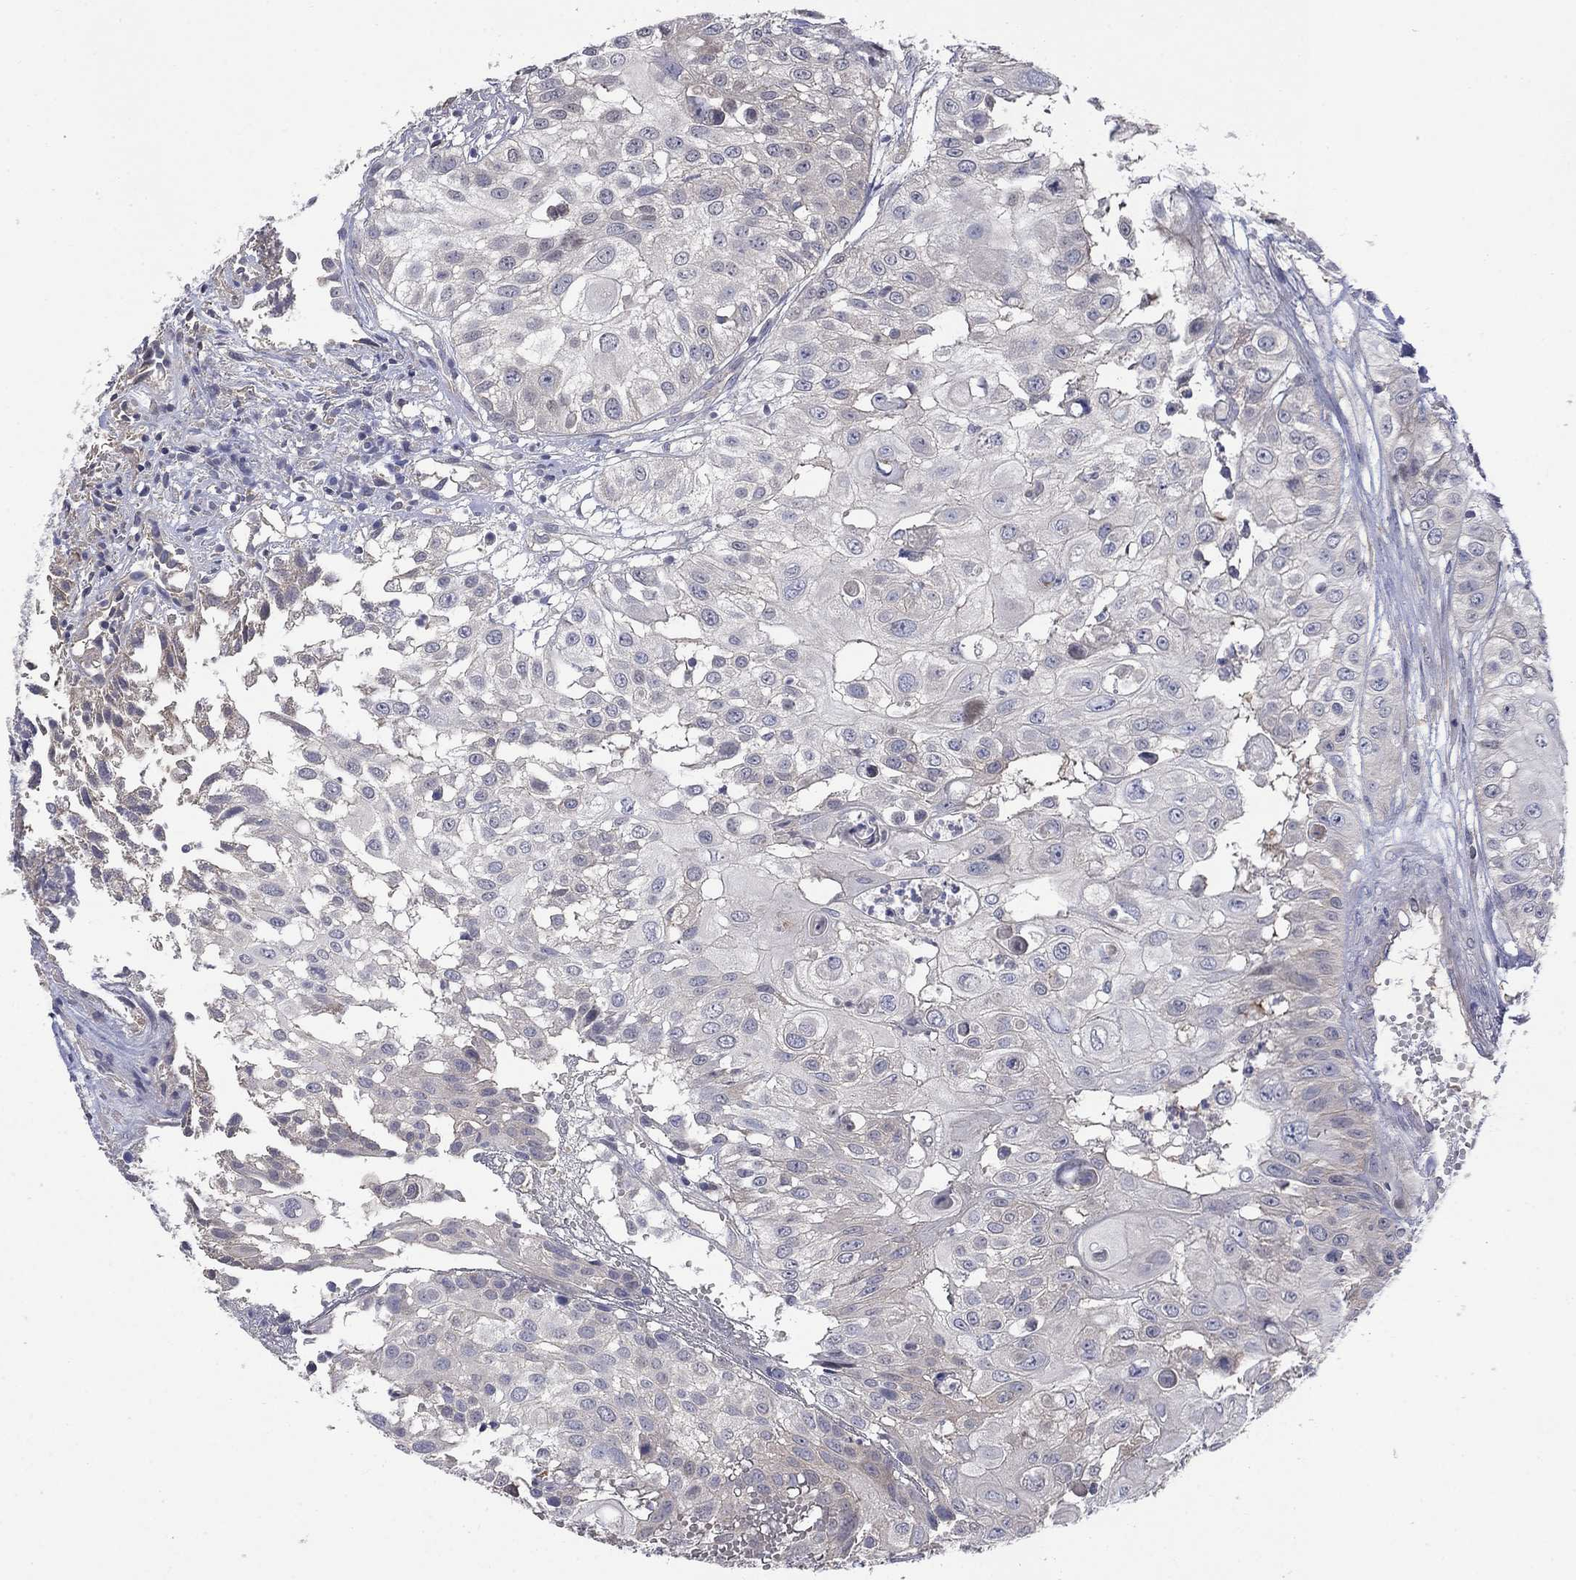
{"staining": {"intensity": "weak", "quantity": "25%-75%", "location": "cytoplasmic/membranous"}, "tissue": "urothelial cancer", "cell_type": "Tumor cells", "image_type": "cancer", "snomed": [{"axis": "morphology", "description": "Urothelial carcinoma, High grade"}, {"axis": "topography", "description": "Urinary bladder"}], "caption": "Immunohistochemistry (IHC) micrograph of neoplastic tissue: human urothelial cancer stained using IHC shows low levels of weak protein expression localized specifically in the cytoplasmic/membranous of tumor cells, appearing as a cytoplasmic/membranous brown color.", "gene": "PDZD2", "patient": {"sex": "female", "age": 79}}